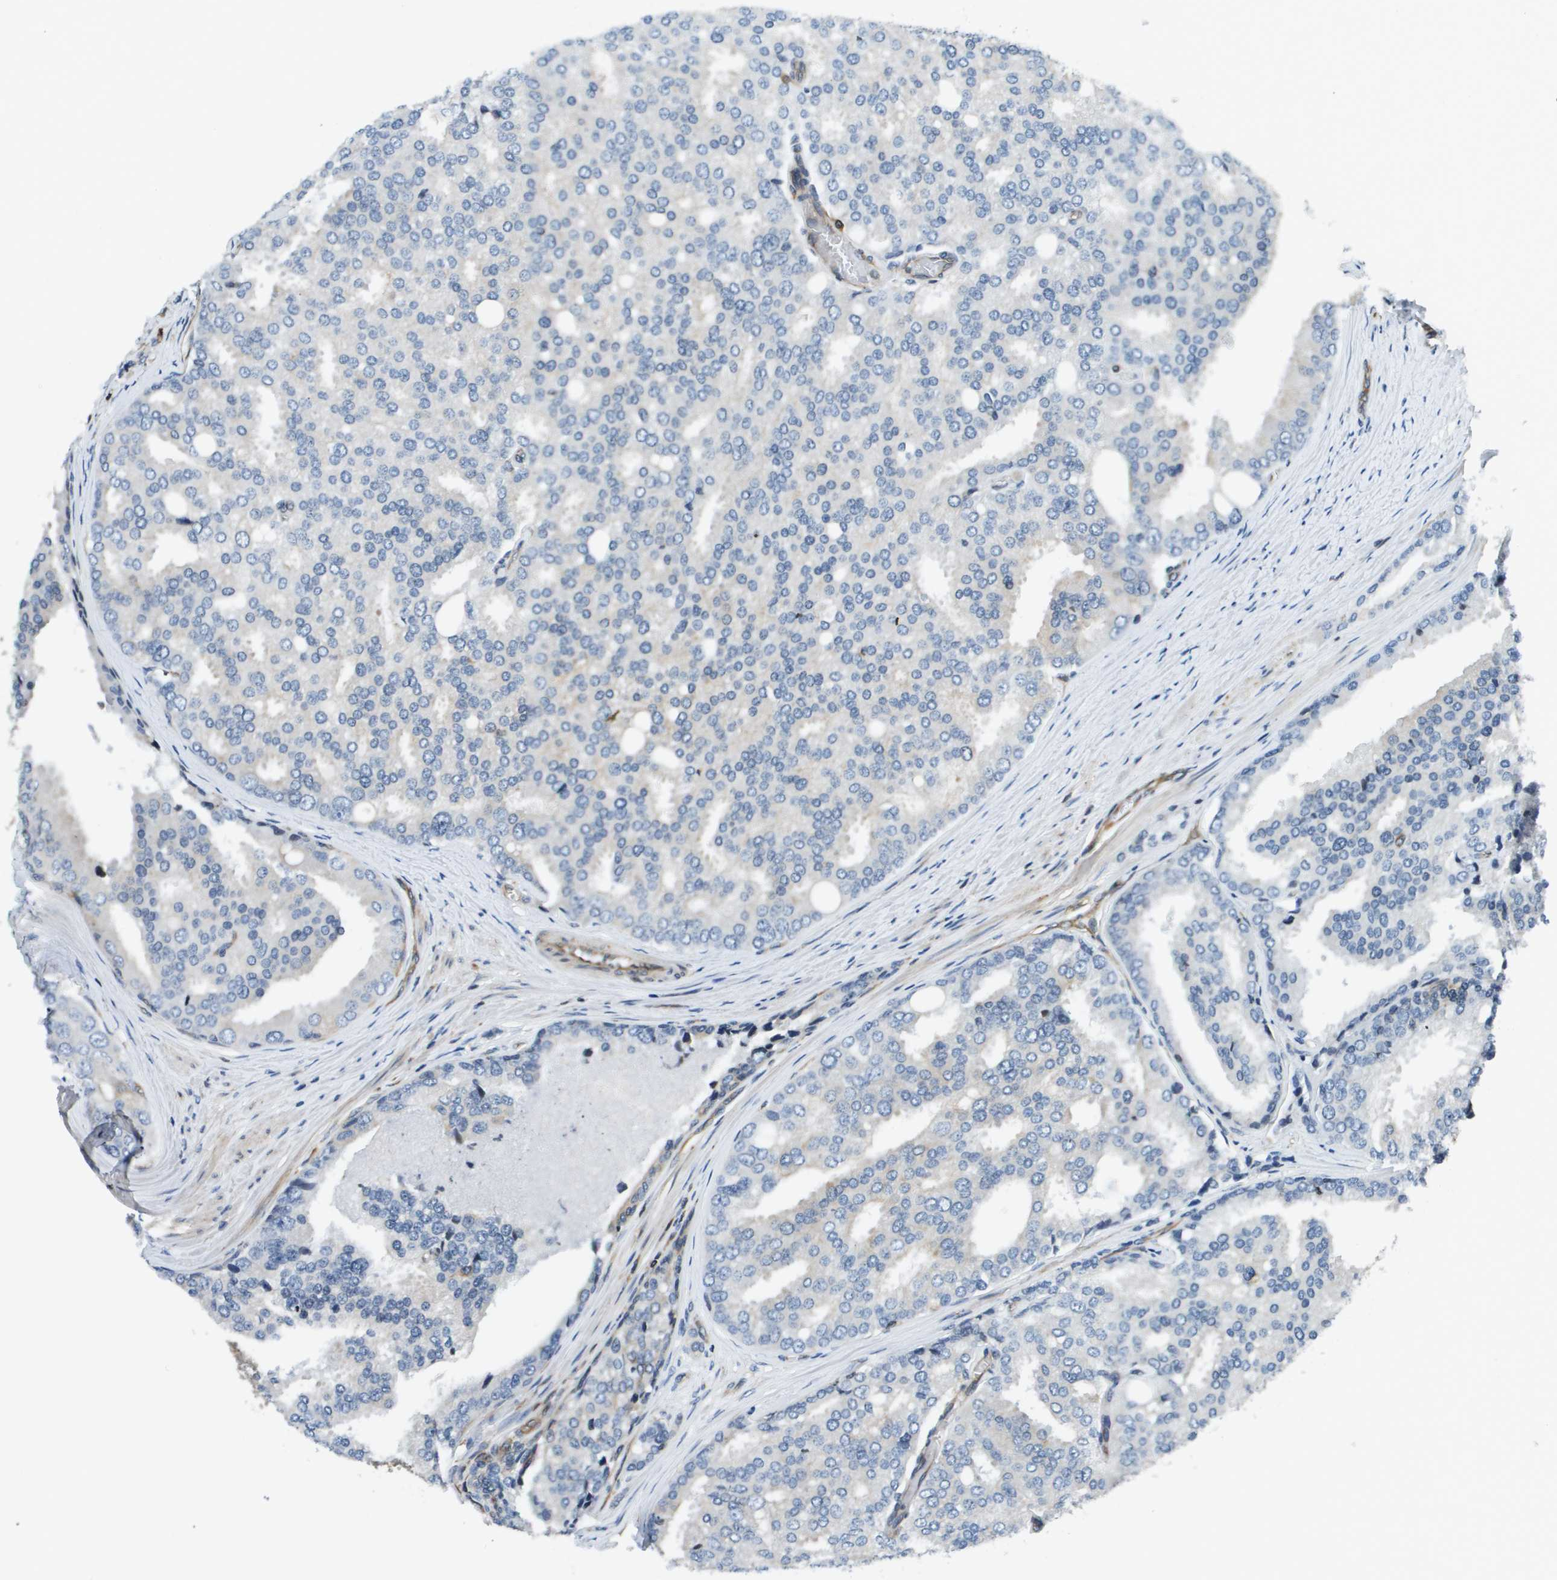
{"staining": {"intensity": "negative", "quantity": "none", "location": "none"}, "tissue": "prostate cancer", "cell_type": "Tumor cells", "image_type": "cancer", "snomed": [{"axis": "morphology", "description": "Adenocarcinoma, High grade"}, {"axis": "topography", "description": "Prostate"}], "caption": "Micrograph shows no protein positivity in tumor cells of prostate high-grade adenocarcinoma tissue.", "gene": "ESYT1", "patient": {"sex": "male", "age": 50}}